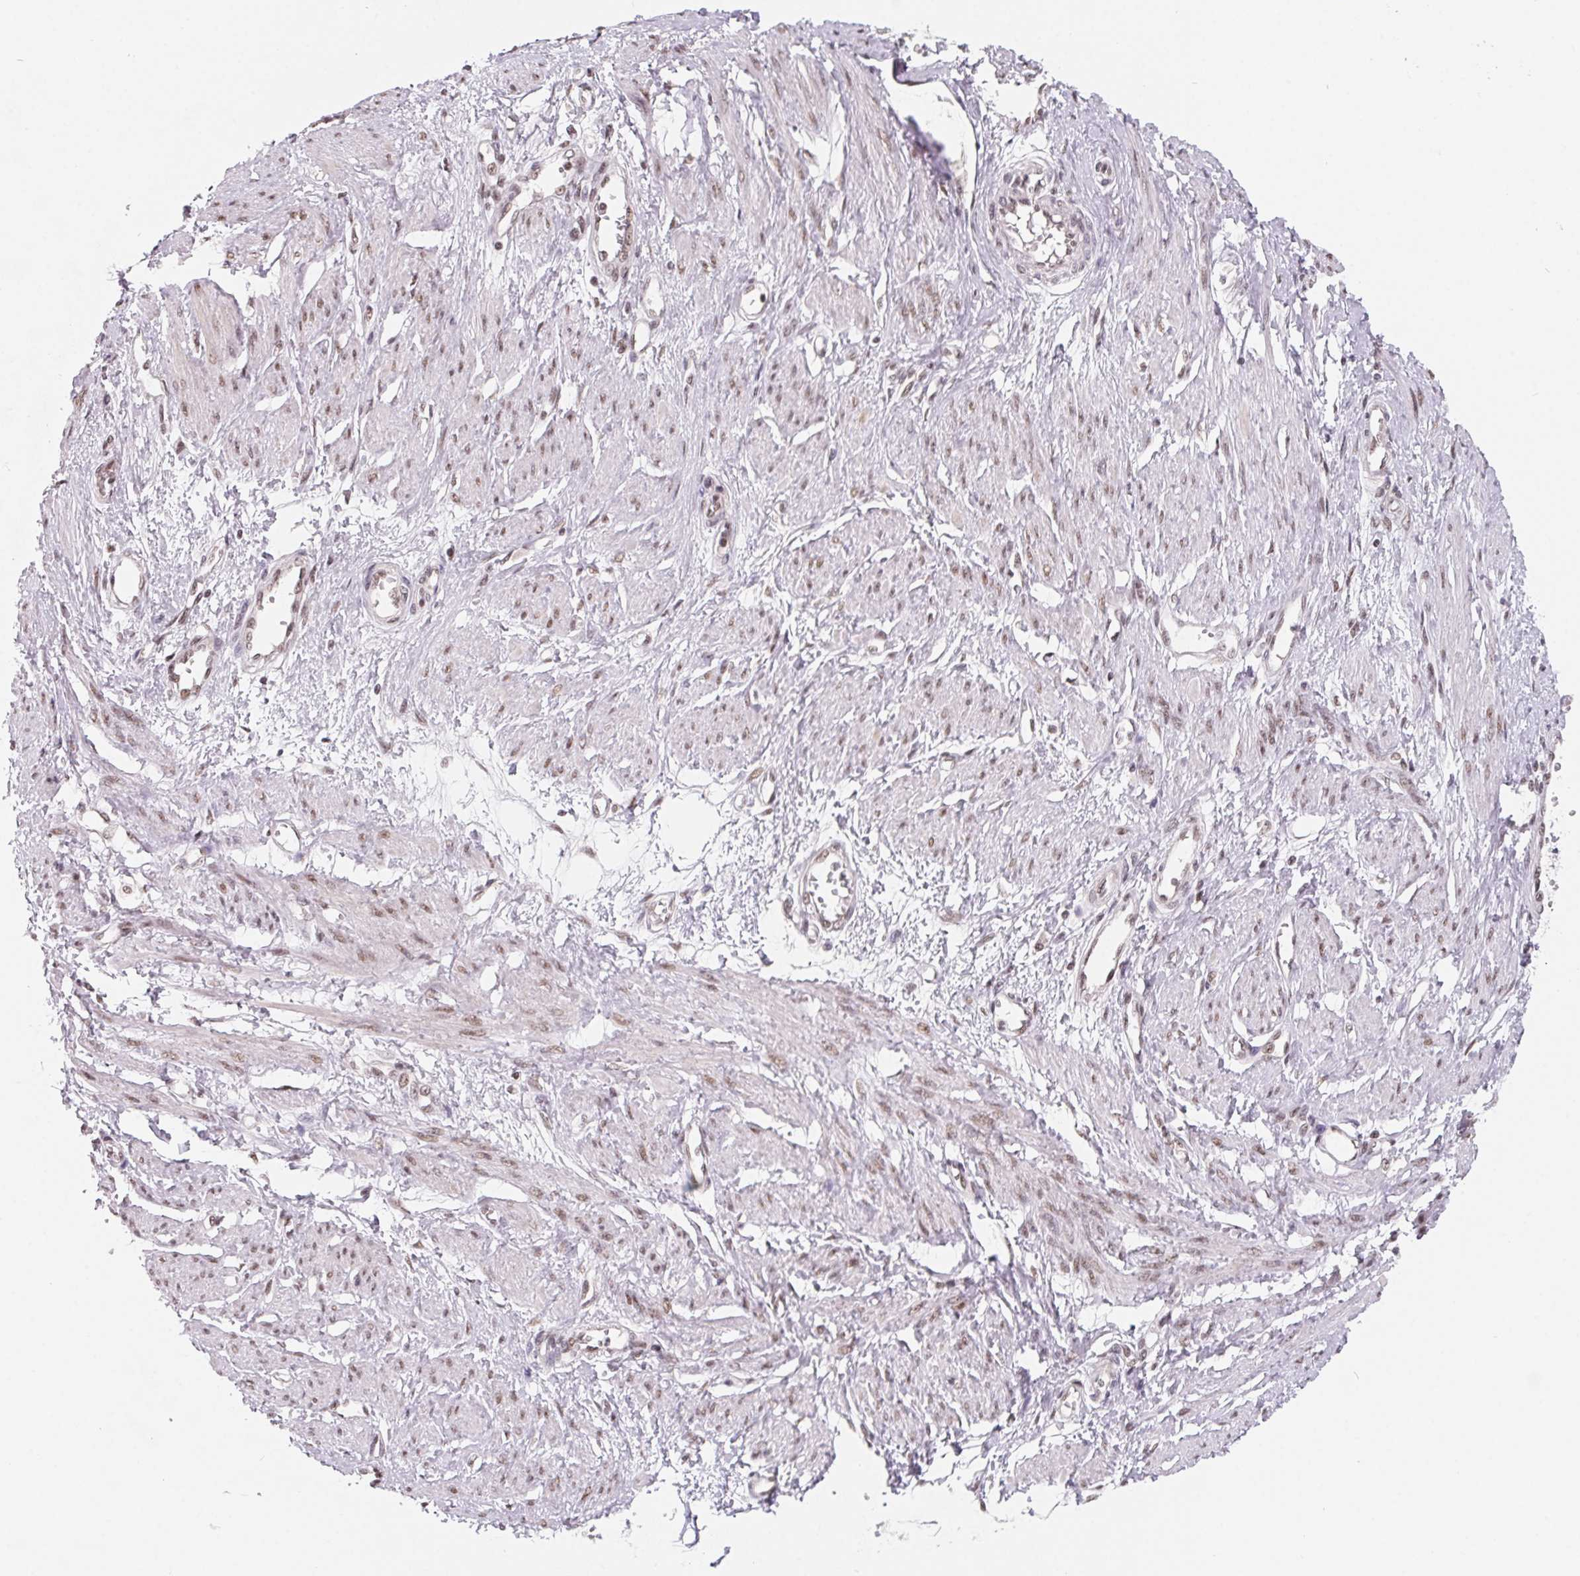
{"staining": {"intensity": "weak", "quantity": "25%-75%", "location": "nuclear"}, "tissue": "smooth muscle", "cell_type": "Smooth muscle cells", "image_type": "normal", "snomed": [{"axis": "morphology", "description": "Normal tissue, NOS"}, {"axis": "topography", "description": "Smooth muscle"}, {"axis": "topography", "description": "Uterus"}], "caption": "Human smooth muscle stained for a protein (brown) exhibits weak nuclear positive staining in approximately 25%-75% of smooth muscle cells.", "gene": "TCERG1", "patient": {"sex": "female", "age": 39}}